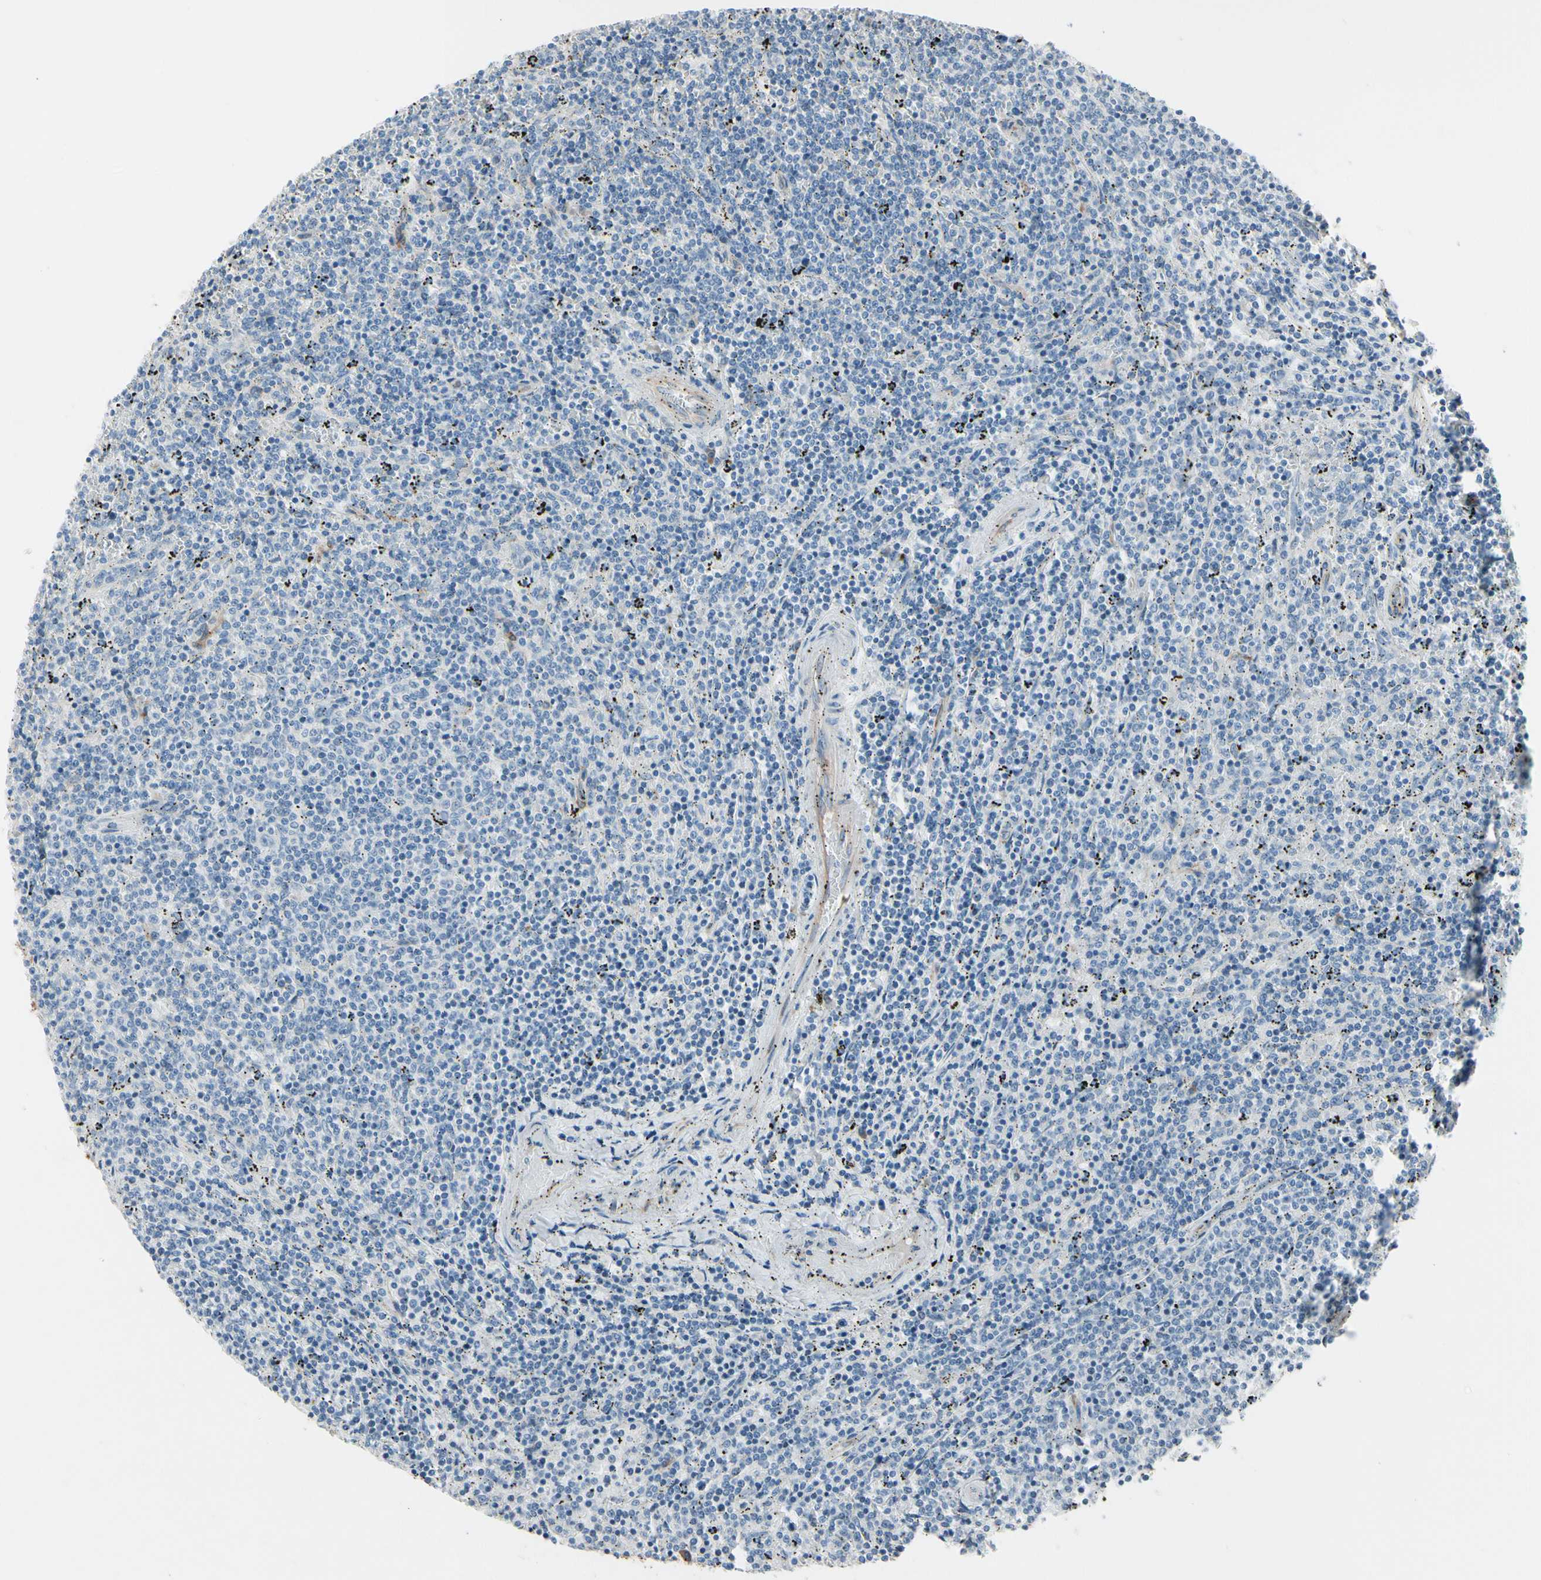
{"staining": {"intensity": "negative", "quantity": "none", "location": "none"}, "tissue": "lymphoma", "cell_type": "Tumor cells", "image_type": "cancer", "snomed": [{"axis": "morphology", "description": "Malignant lymphoma, non-Hodgkin's type, Low grade"}, {"axis": "topography", "description": "Spleen"}], "caption": "IHC of low-grade malignant lymphoma, non-Hodgkin's type shows no staining in tumor cells.", "gene": "MAP2", "patient": {"sex": "female", "age": 50}}